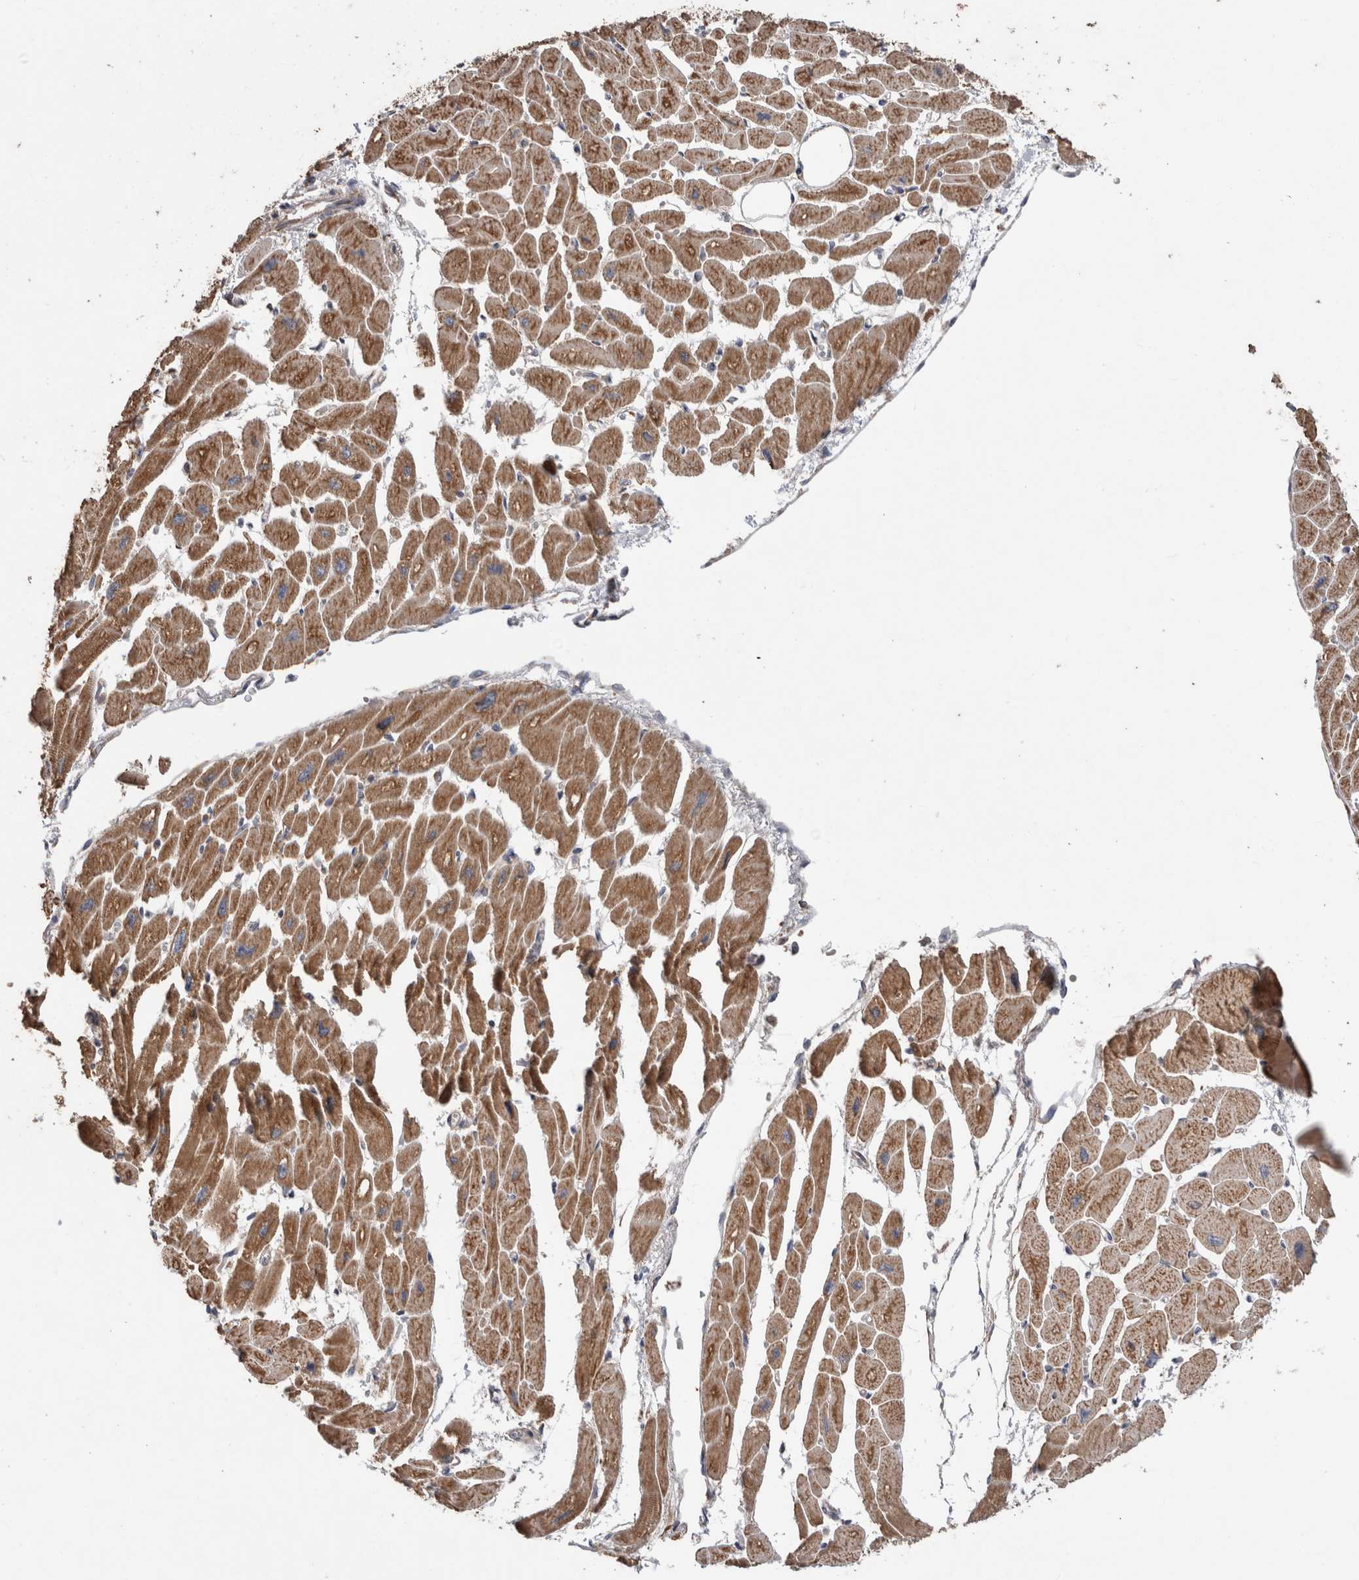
{"staining": {"intensity": "moderate", "quantity": ">75%", "location": "cytoplasmic/membranous"}, "tissue": "heart muscle", "cell_type": "Cardiomyocytes", "image_type": "normal", "snomed": [{"axis": "morphology", "description": "Normal tissue, NOS"}, {"axis": "topography", "description": "Heart"}], "caption": "Heart muscle stained for a protein (brown) displays moderate cytoplasmic/membranous positive positivity in about >75% of cardiomyocytes.", "gene": "KIF21B", "patient": {"sex": "female", "age": 54}}